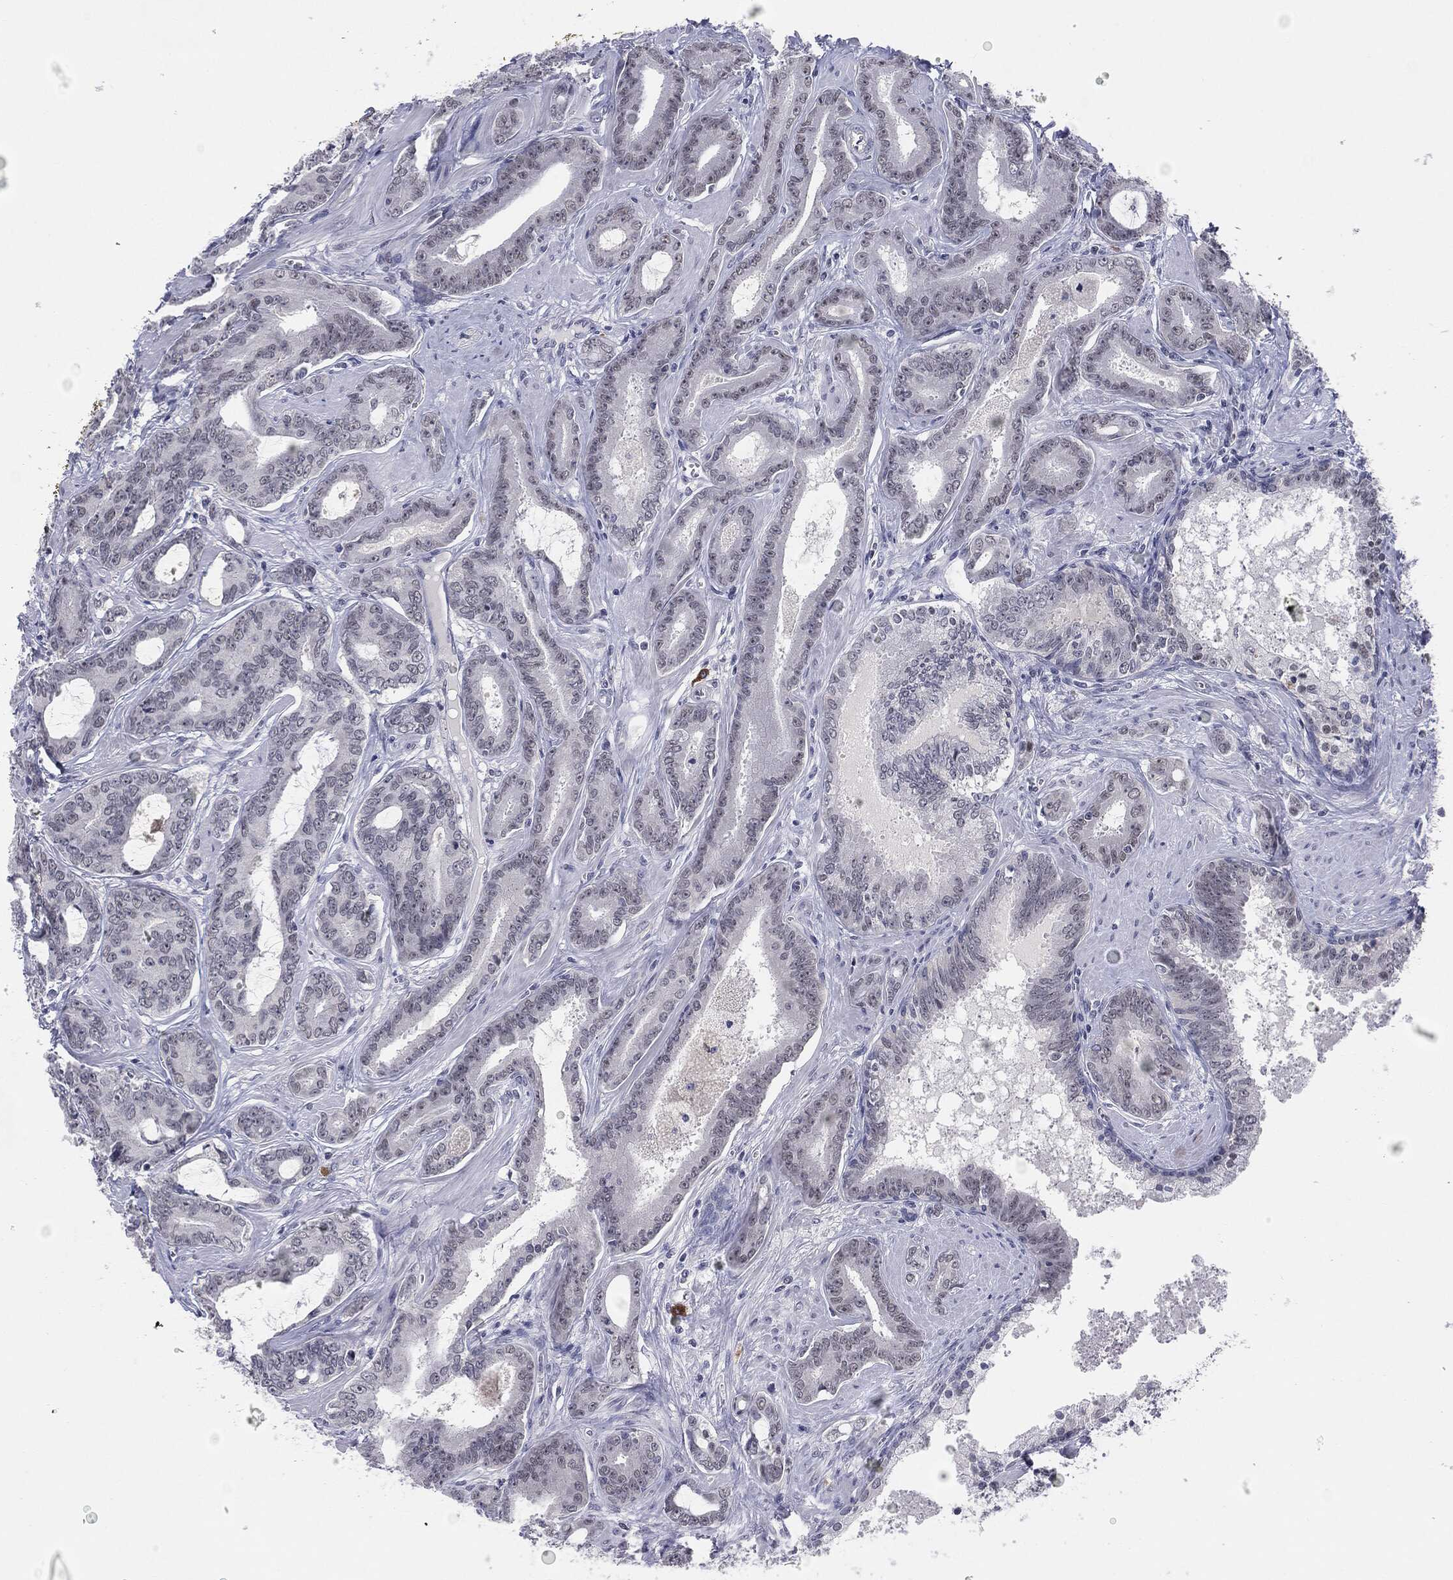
{"staining": {"intensity": "negative", "quantity": "none", "location": "none"}, "tissue": "prostate cancer", "cell_type": "Tumor cells", "image_type": "cancer", "snomed": [{"axis": "morphology", "description": "Adenocarcinoma, NOS"}, {"axis": "topography", "description": "Prostate"}], "caption": "This histopathology image is of prostate cancer (adenocarcinoma) stained with immunohistochemistry to label a protein in brown with the nuclei are counter-stained blue. There is no positivity in tumor cells.", "gene": "SLC5A5", "patient": {"sex": "male", "age": 55}}